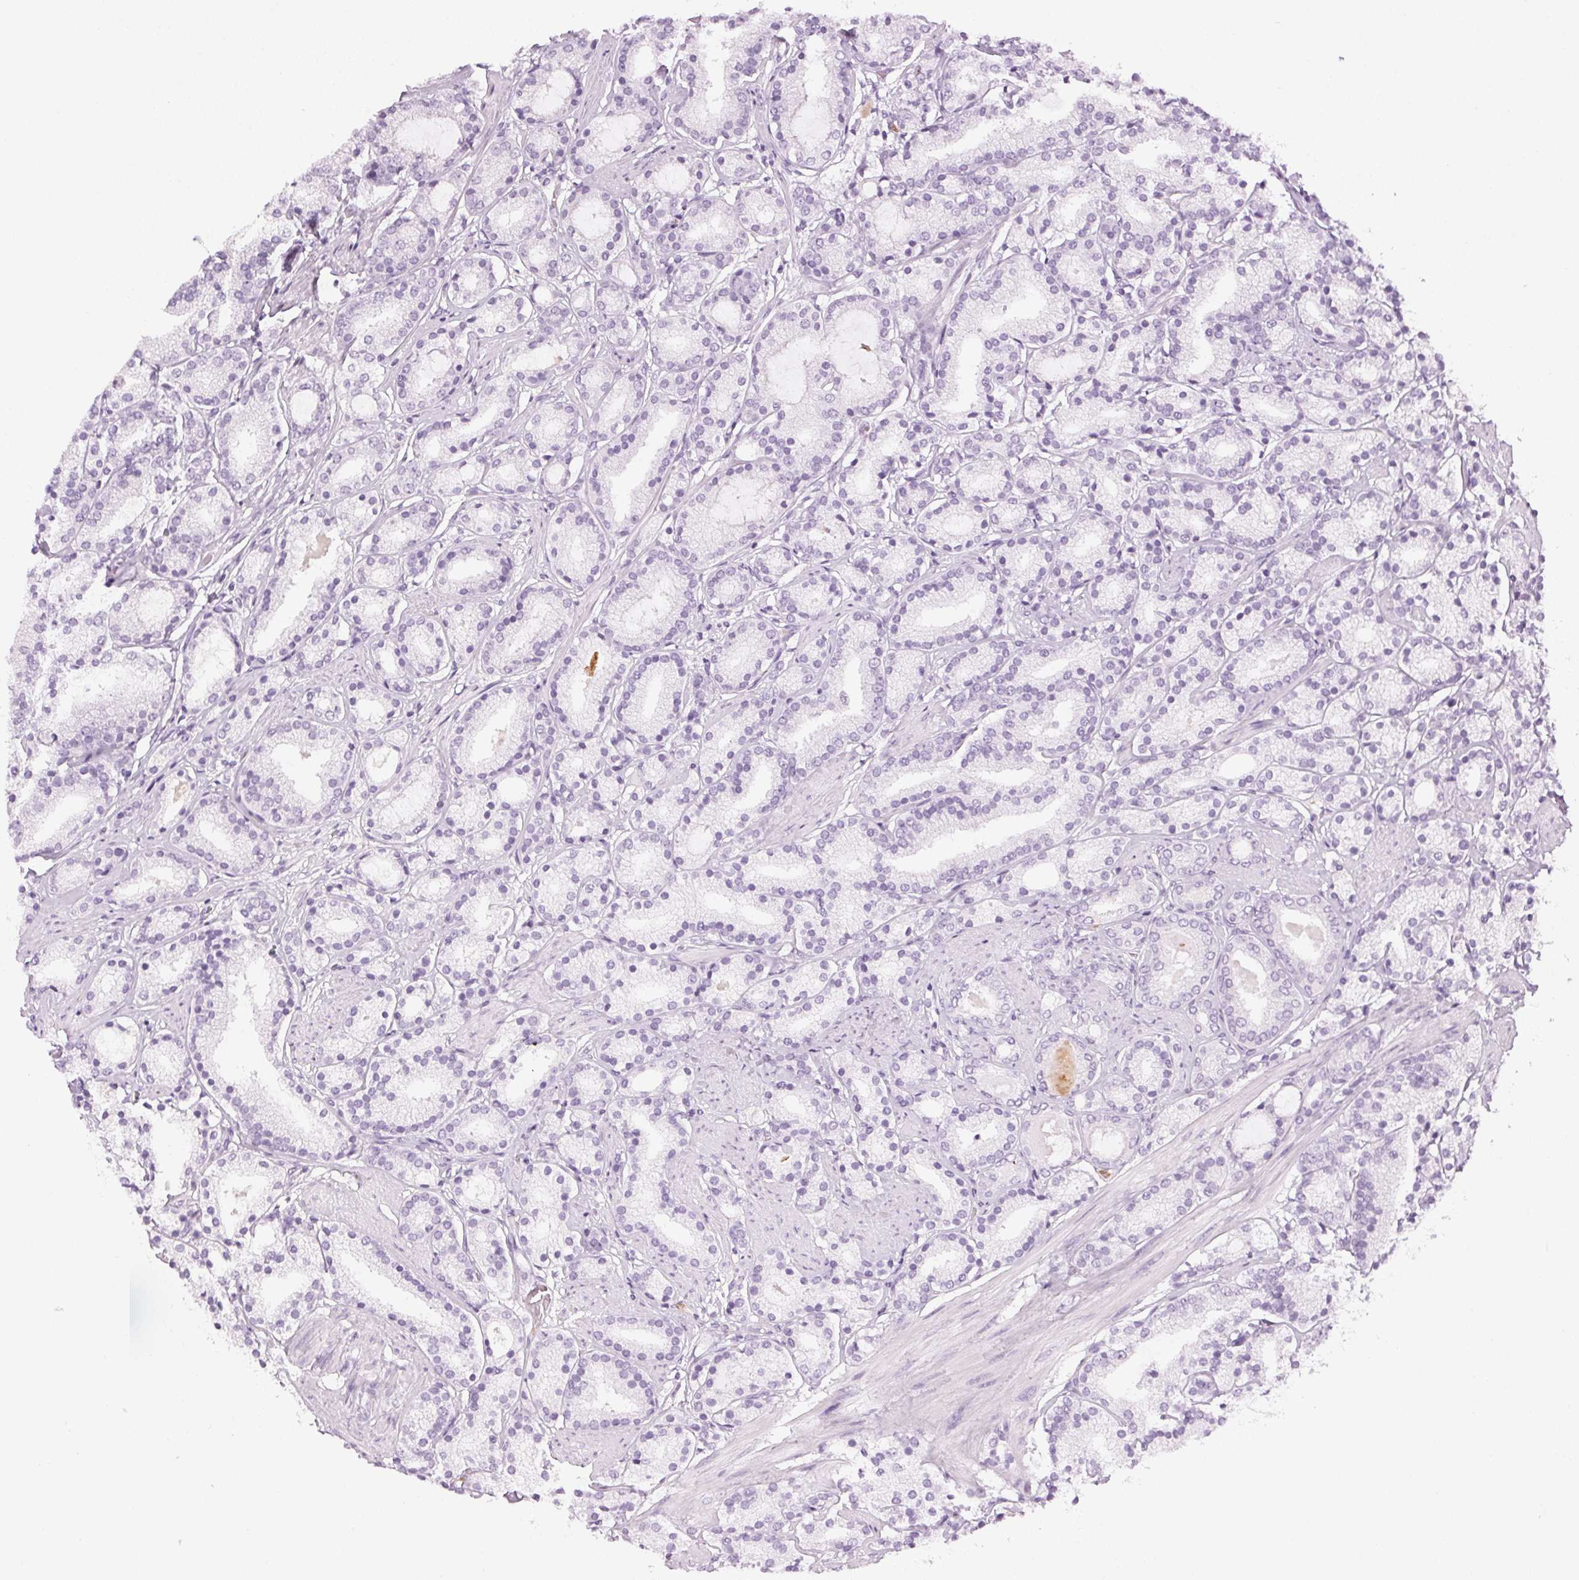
{"staining": {"intensity": "negative", "quantity": "none", "location": "none"}, "tissue": "prostate cancer", "cell_type": "Tumor cells", "image_type": "cancer", "snomed": [{"axis": "morphology", "description": "Adenocarcinoma, High grade"}, {"axis": "topography", "description": "Prostate"}], "caption": "Immunohistochemistry photomicrograph of human adenocarcinoma (high-grade) (prostate) stained for a protein (brown), which exhibits no staining in tumor cells.", "gene": "MPO", "patient": {"sex": "male", "age": 63}}